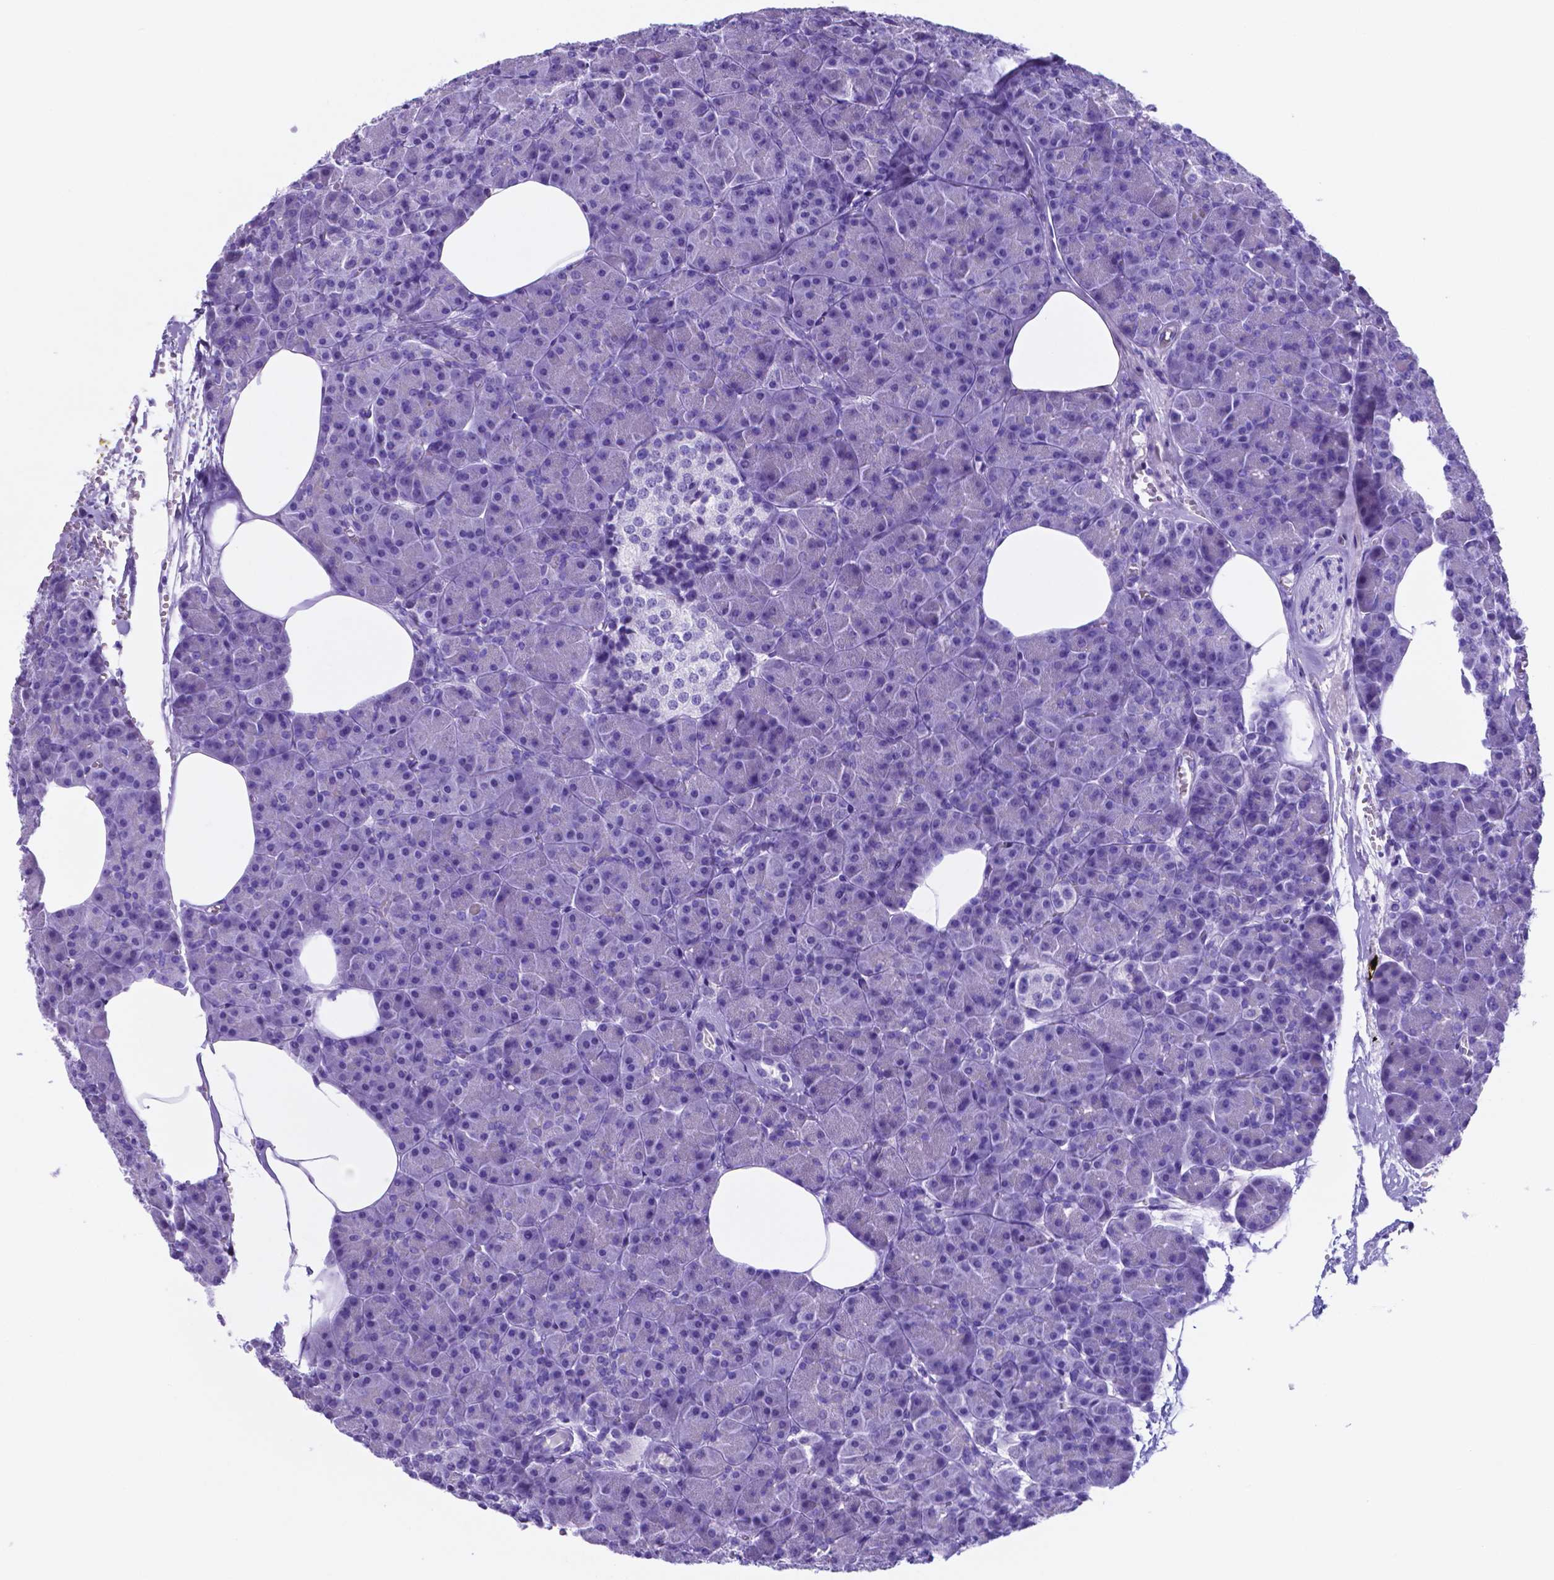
{"staining": {"intensity": "negative", "quantity": "none", "location": "none"}, "tissue": "pancreas", "cell_type": "Exocrine glandular cells", "image_type": "normal", "snomed": [{"axis": "morphology", "description": "Normal tissue, NOS"}, {"axis": "topography", "description": "Pancreas"}], "caption": "Immunohistochemistry of unremarkable pancreas exhibits no expression in exocrine glandular cells.", "gene": "DNAAF8", "patient": {"sex": "female", "age": 45}}